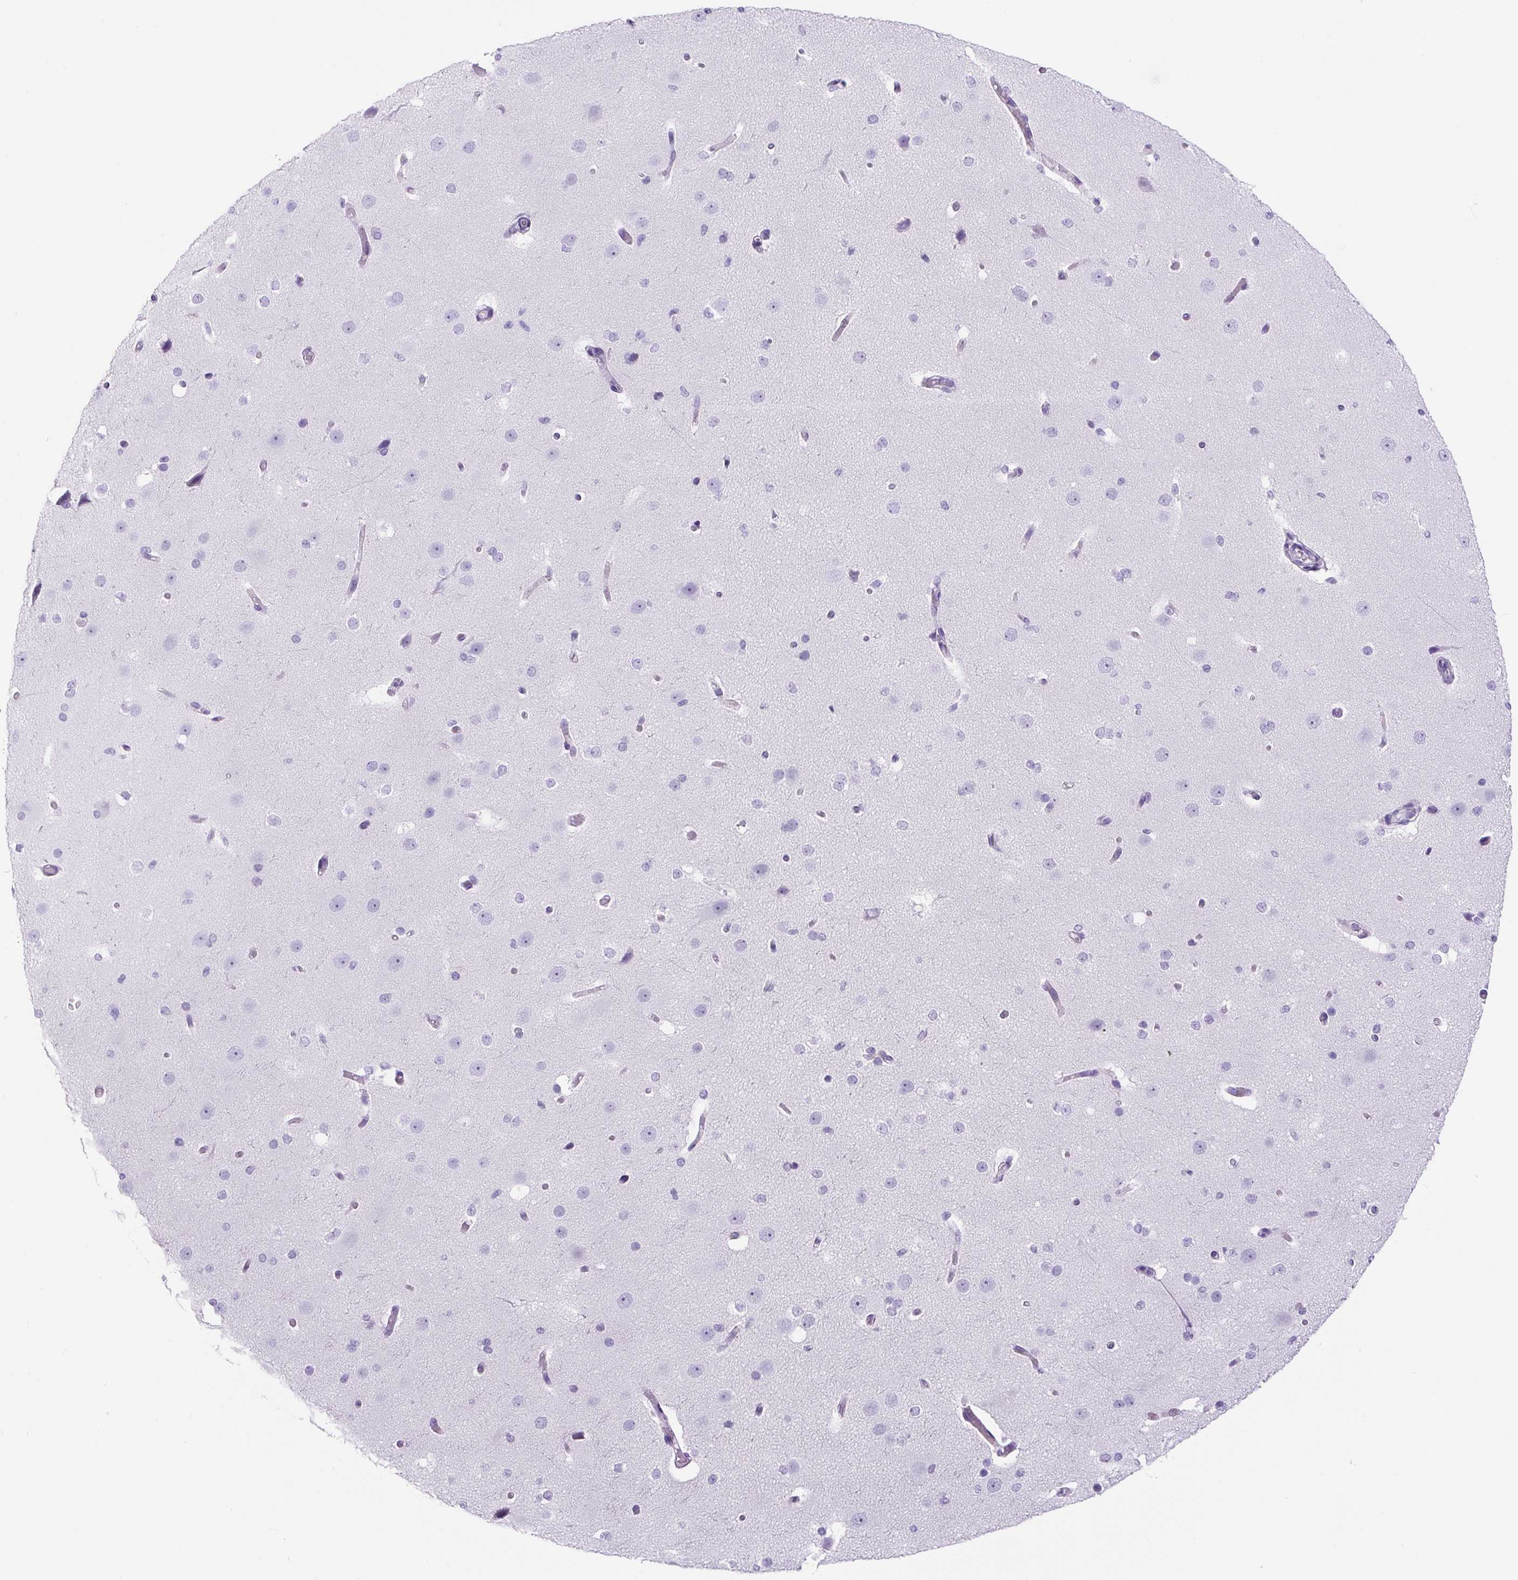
{"staining": {"intensity": "negative", "quantity": "none", "location": "none"}, "tissue": "cerebral cortex", "cell_type": "Endothelial cells", "image_type": "normal", "snomed": [{"axis": "morphology", "description": "Normal tissue, NOS"}, {"axis": "morphology", "description": "Inflammation, NOS"}, {"axis": "topography", "description": "Cerebral cortex"}], "caption": "Protein analysis of benign cerebral cortex shows no significant positivity in endothelial cells. (DAB (3,3'-diaminobenzidine) immunohistochemistry (IHC), high magnification).", "gene": "UBL3", "patient": {"sex": "male", "age": 6}}